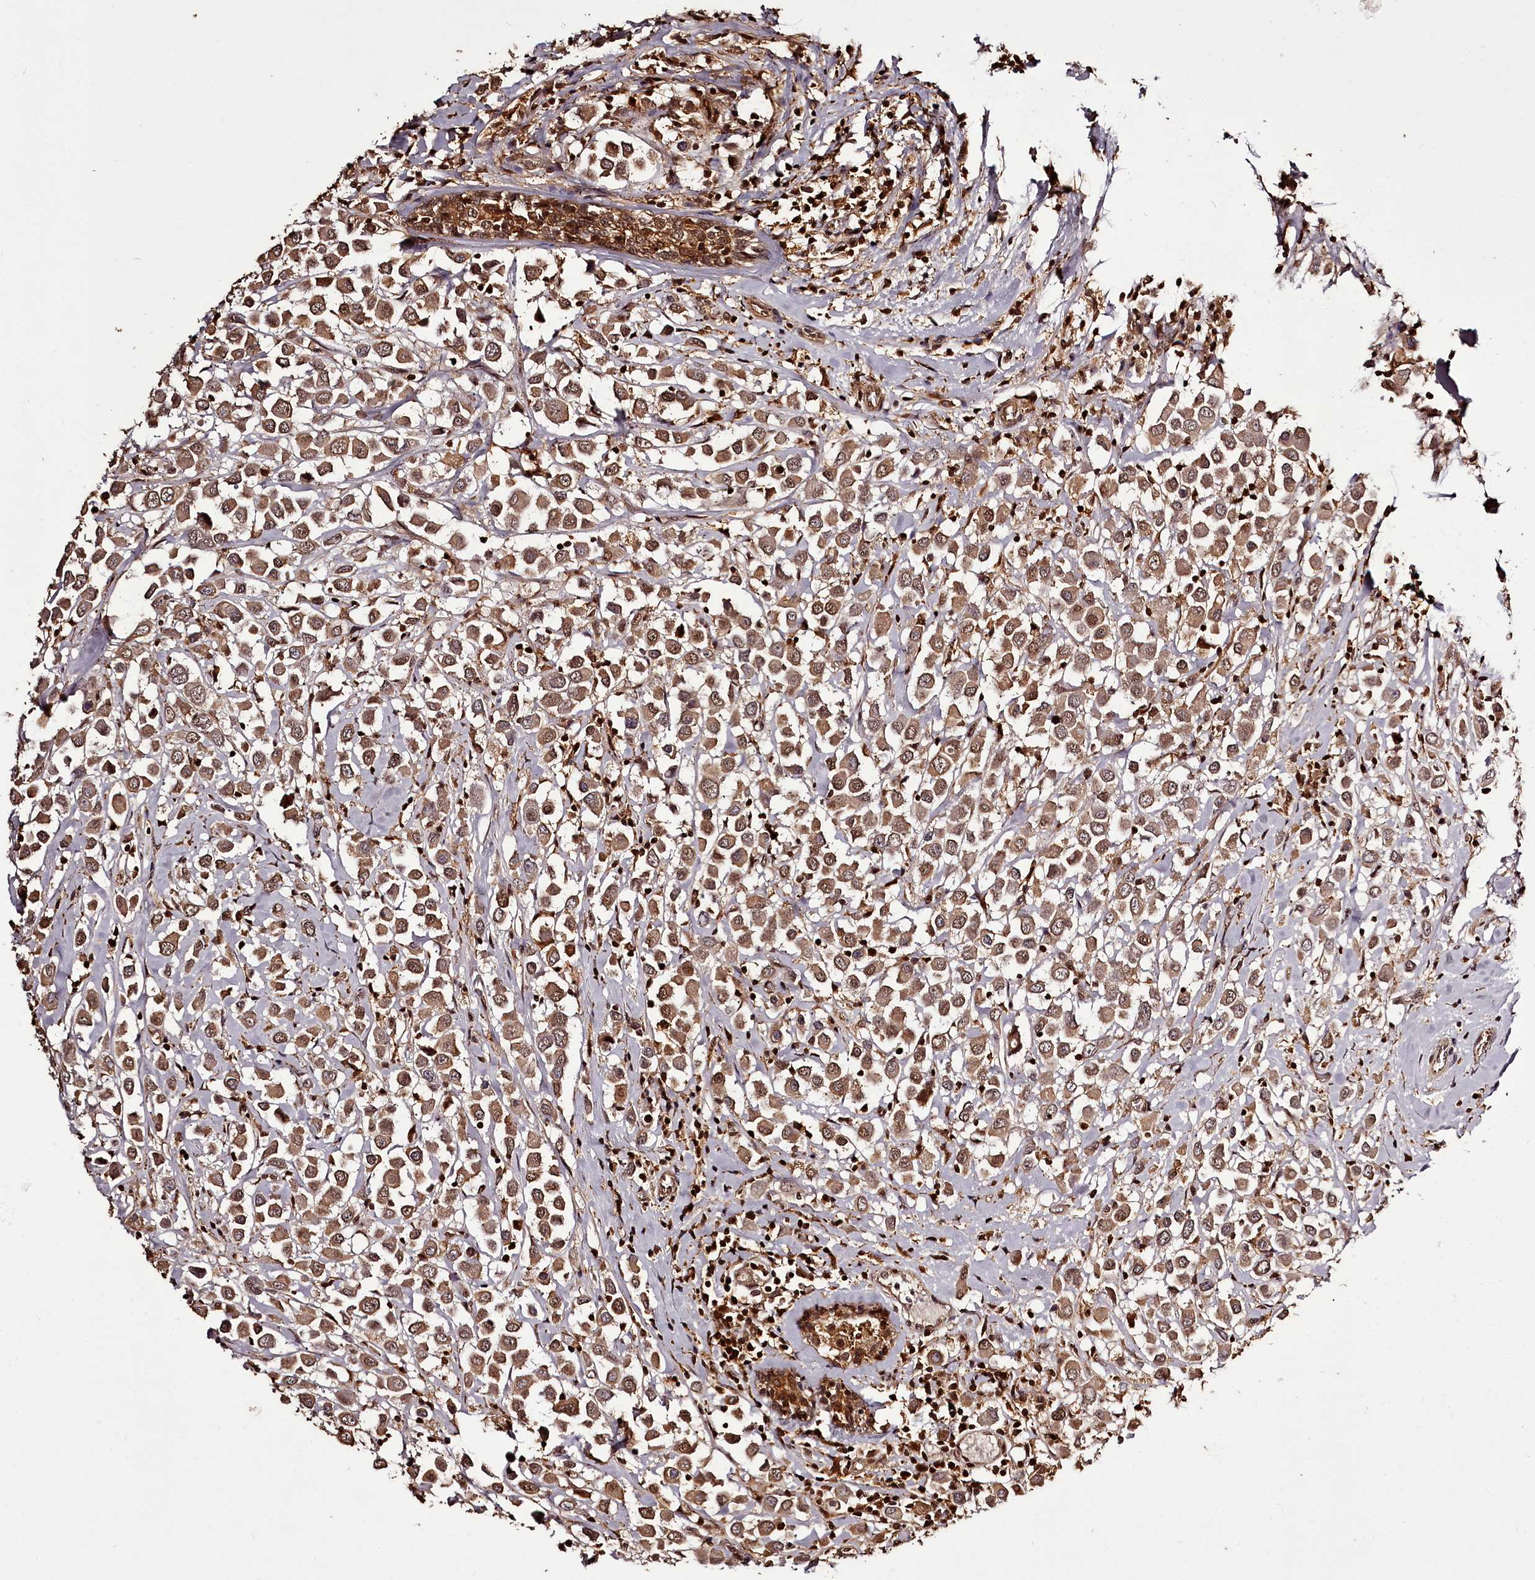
{"staining": {"intensity": "moderate", "quantity": ">75%", "location": "cytoplasmic/membranous,nuclear"}, "tissue": "breast cancer", "cell_type": "Tumor cells", "image_type": "cancer", "snomed": [{"axis": "morphology", "description": "Duct carcinoma"}, {"axis": "topography", "description": "Breast"}], "caption": "Approximately >75% of tumor cells in breast cancer (invasive ductal carcinoma) exhibit moderate cytoplasmic/membranous and nuclear protein staining as visualized by brown immunohistochemical staining.", "gene": "NPRL2", "patient": {"sex": "female", "age": 61}}